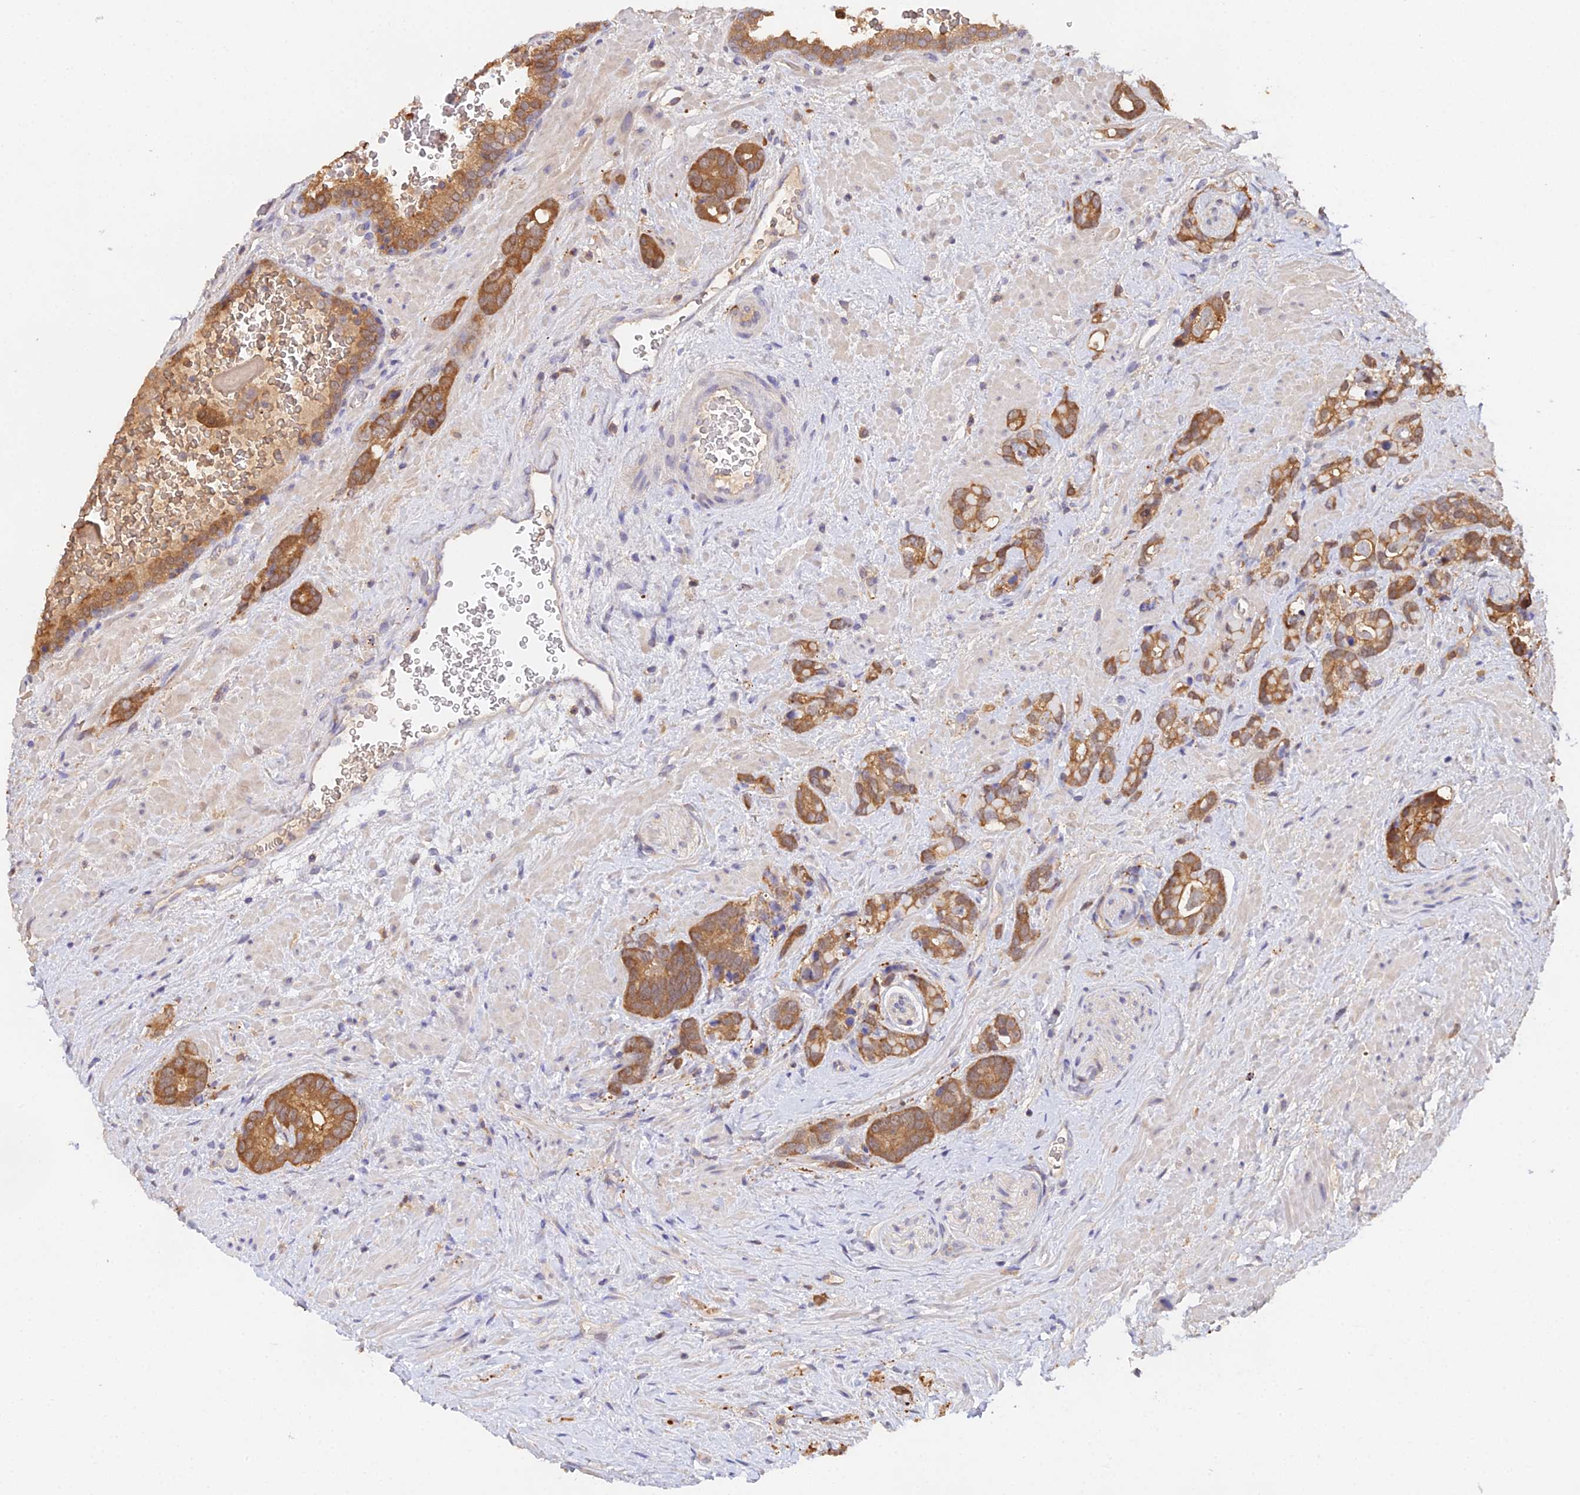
{"staining": {"intensity": "moderate", "quantity": ">75%", "location": "cytoplasmic/membranous"}, "tissue": "prostate cancer", "cell_type": "Tumor cells", "image_type": "cancer", "snomed": [{"axis": "morphology", "description": "Adenocarcinoma, High grade"}, {"axis": "topography", "description": "Prostate"}], "caption": "High-power microscopy captured an IHC photomicrograph of prostate cancer, revealing moderate cytoplasmic/membranous positivity in approximately >75% of tumor cells.", "gene": "FBP1", "patient": {"sex": "male", "age": 74}}